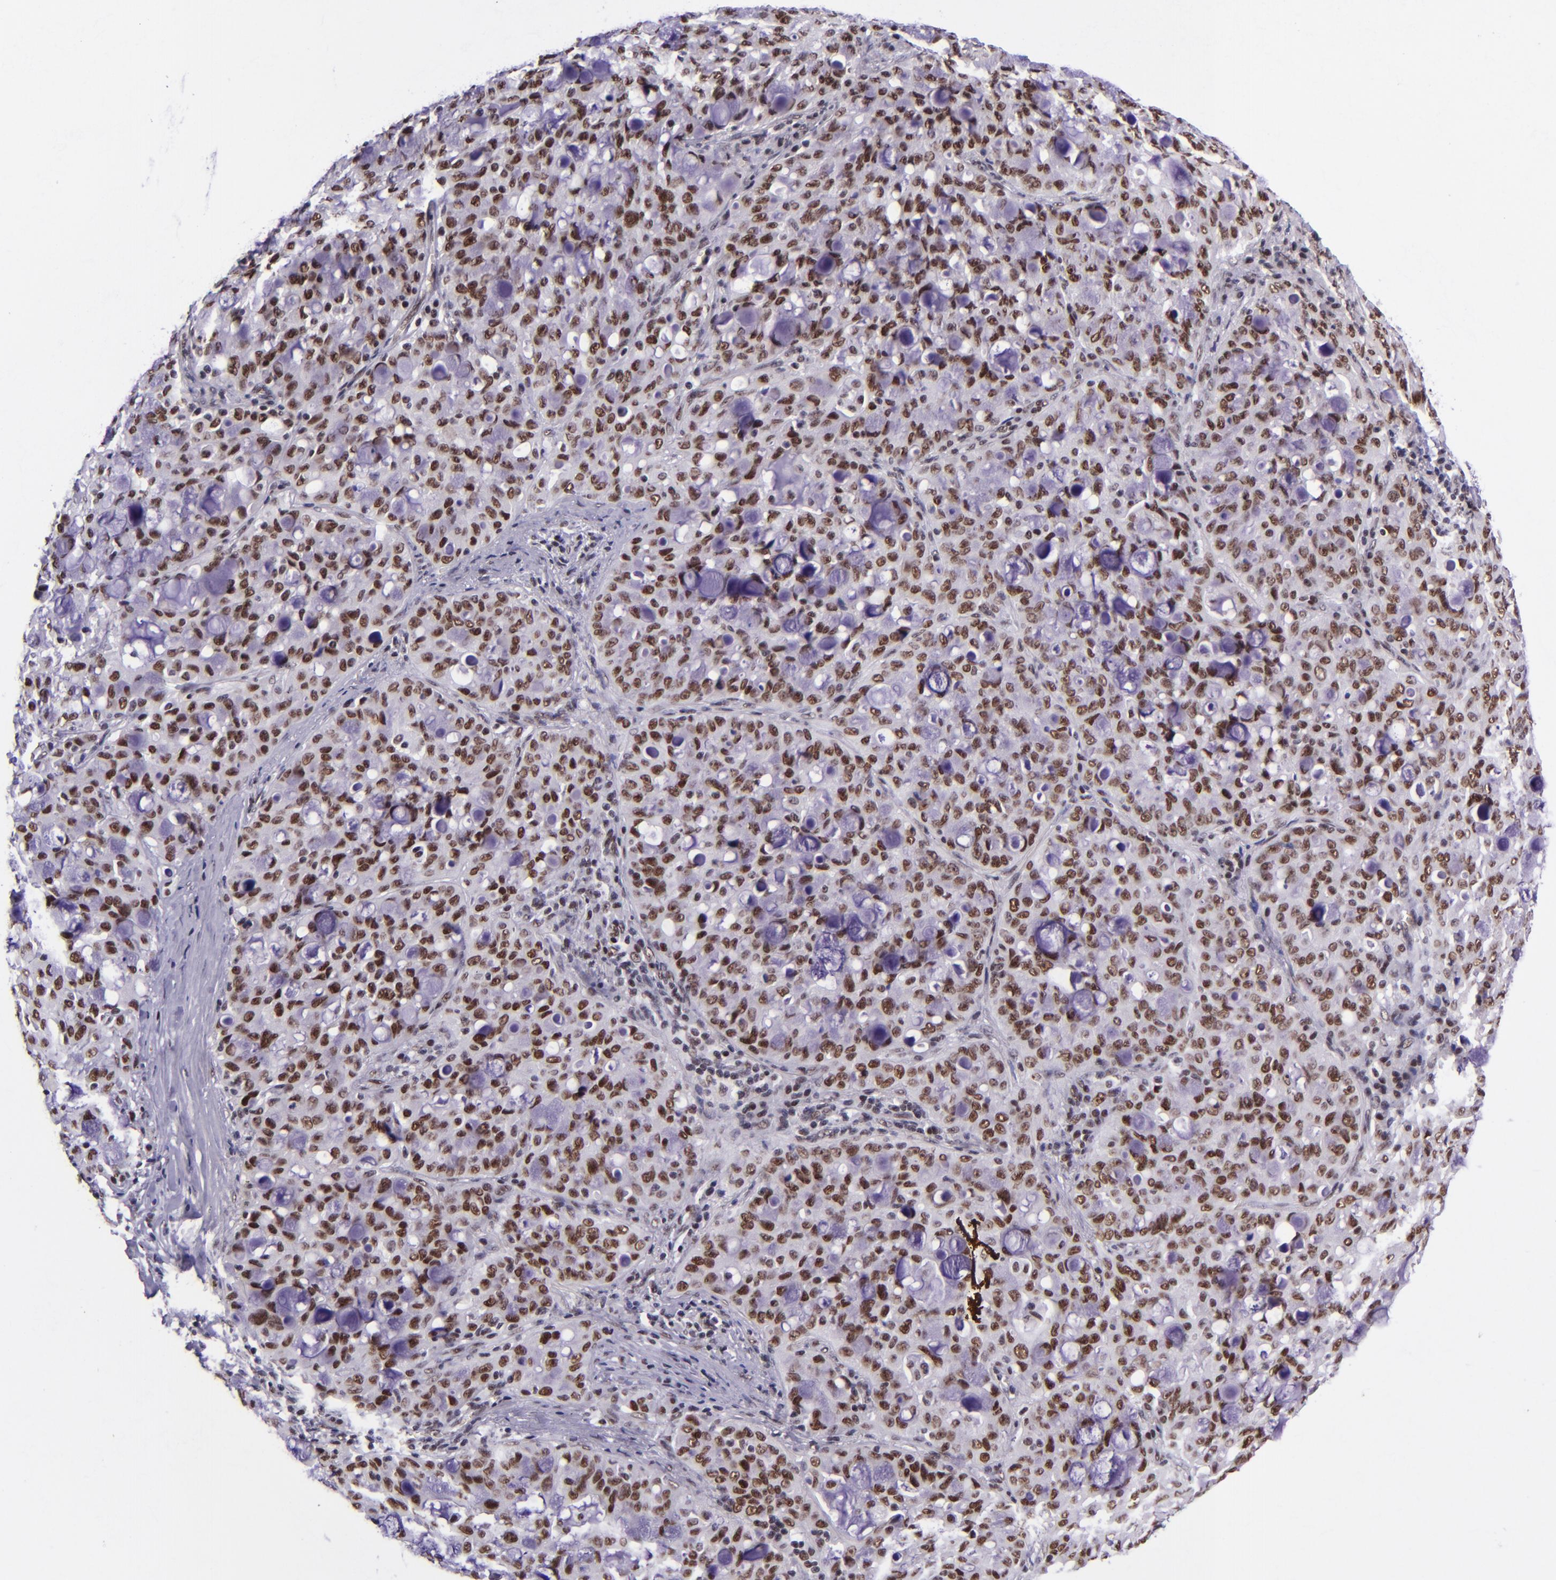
{"staining": {"intensity": "strong", "quantity": ">75%", "location": "nuclear"}, "tissue": "lung cancer", "cell_type": "Tumor cells", "image_type": "cancer", "snomed": [{"axis": "morphology", "description": "Adenocarcinoma, NOS"}, {"axis": "topography", "description": "Lung"}], "caption": "Immunohistochemistry (IHC) photomicrograph of lung cancer stained for a protein (brown), which shows high levels of strong nuclear positivity in about >75% of tumor cells.", "gene": "GPKOW", "patient": {"sex": "female", "age": 44}}